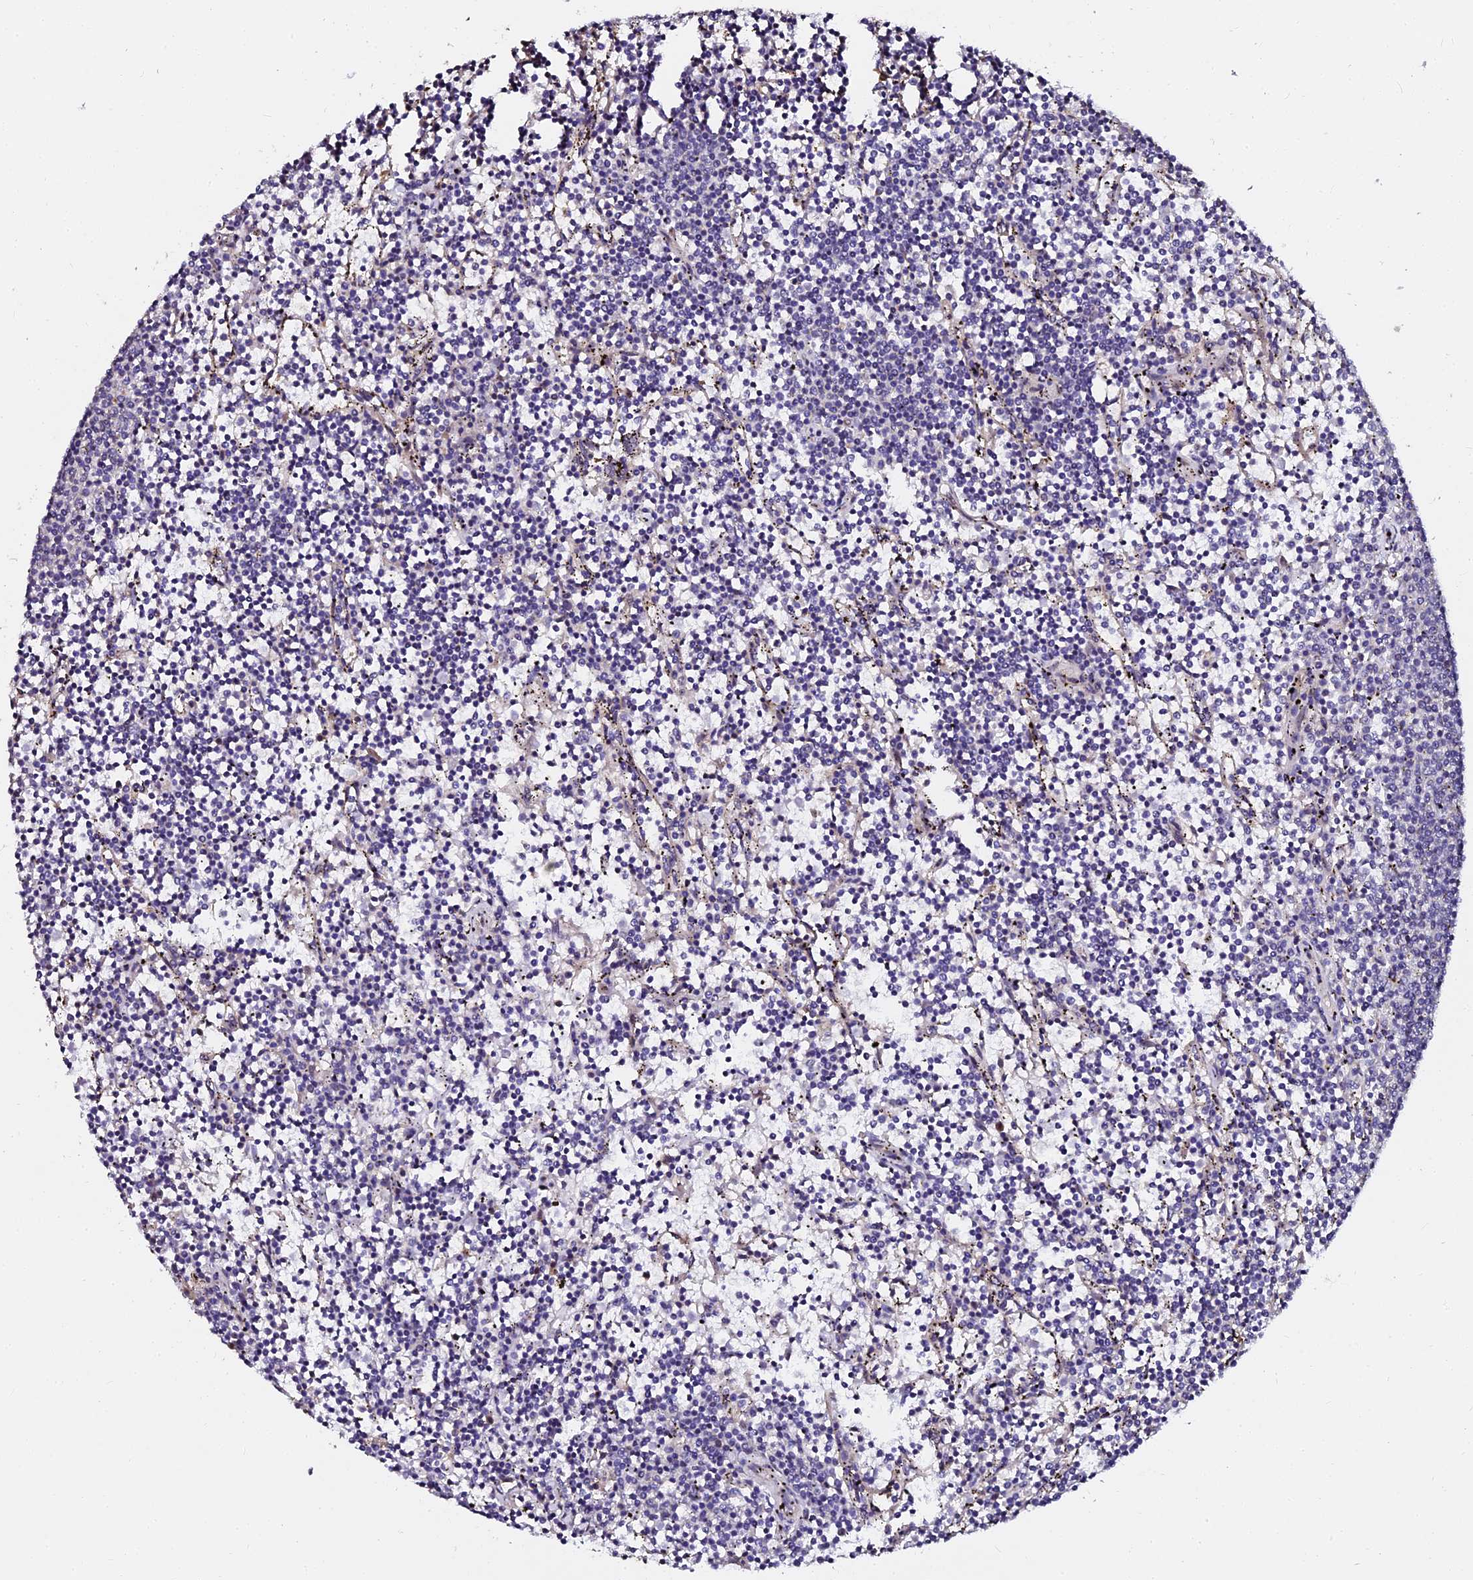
{"staining": {"intensity": "negative", "quantity": "none", "location": "none"}, "tissue": "lymphoma", "cell_type": "Tumor cells", "image_type": "cancer", "snomed": [{"axis": "morphology", "description": "Malignant lymphoma, non-Hodgkin's type, Low grade"}, {"axis": "topography", "description": "Spleen"}], "caption": "This is an immunohistochemistry image of lymphoma. There is no positivity in tumor cells.", "gene": "GPN3", "patient": {"sex": "female", "age": 50}}